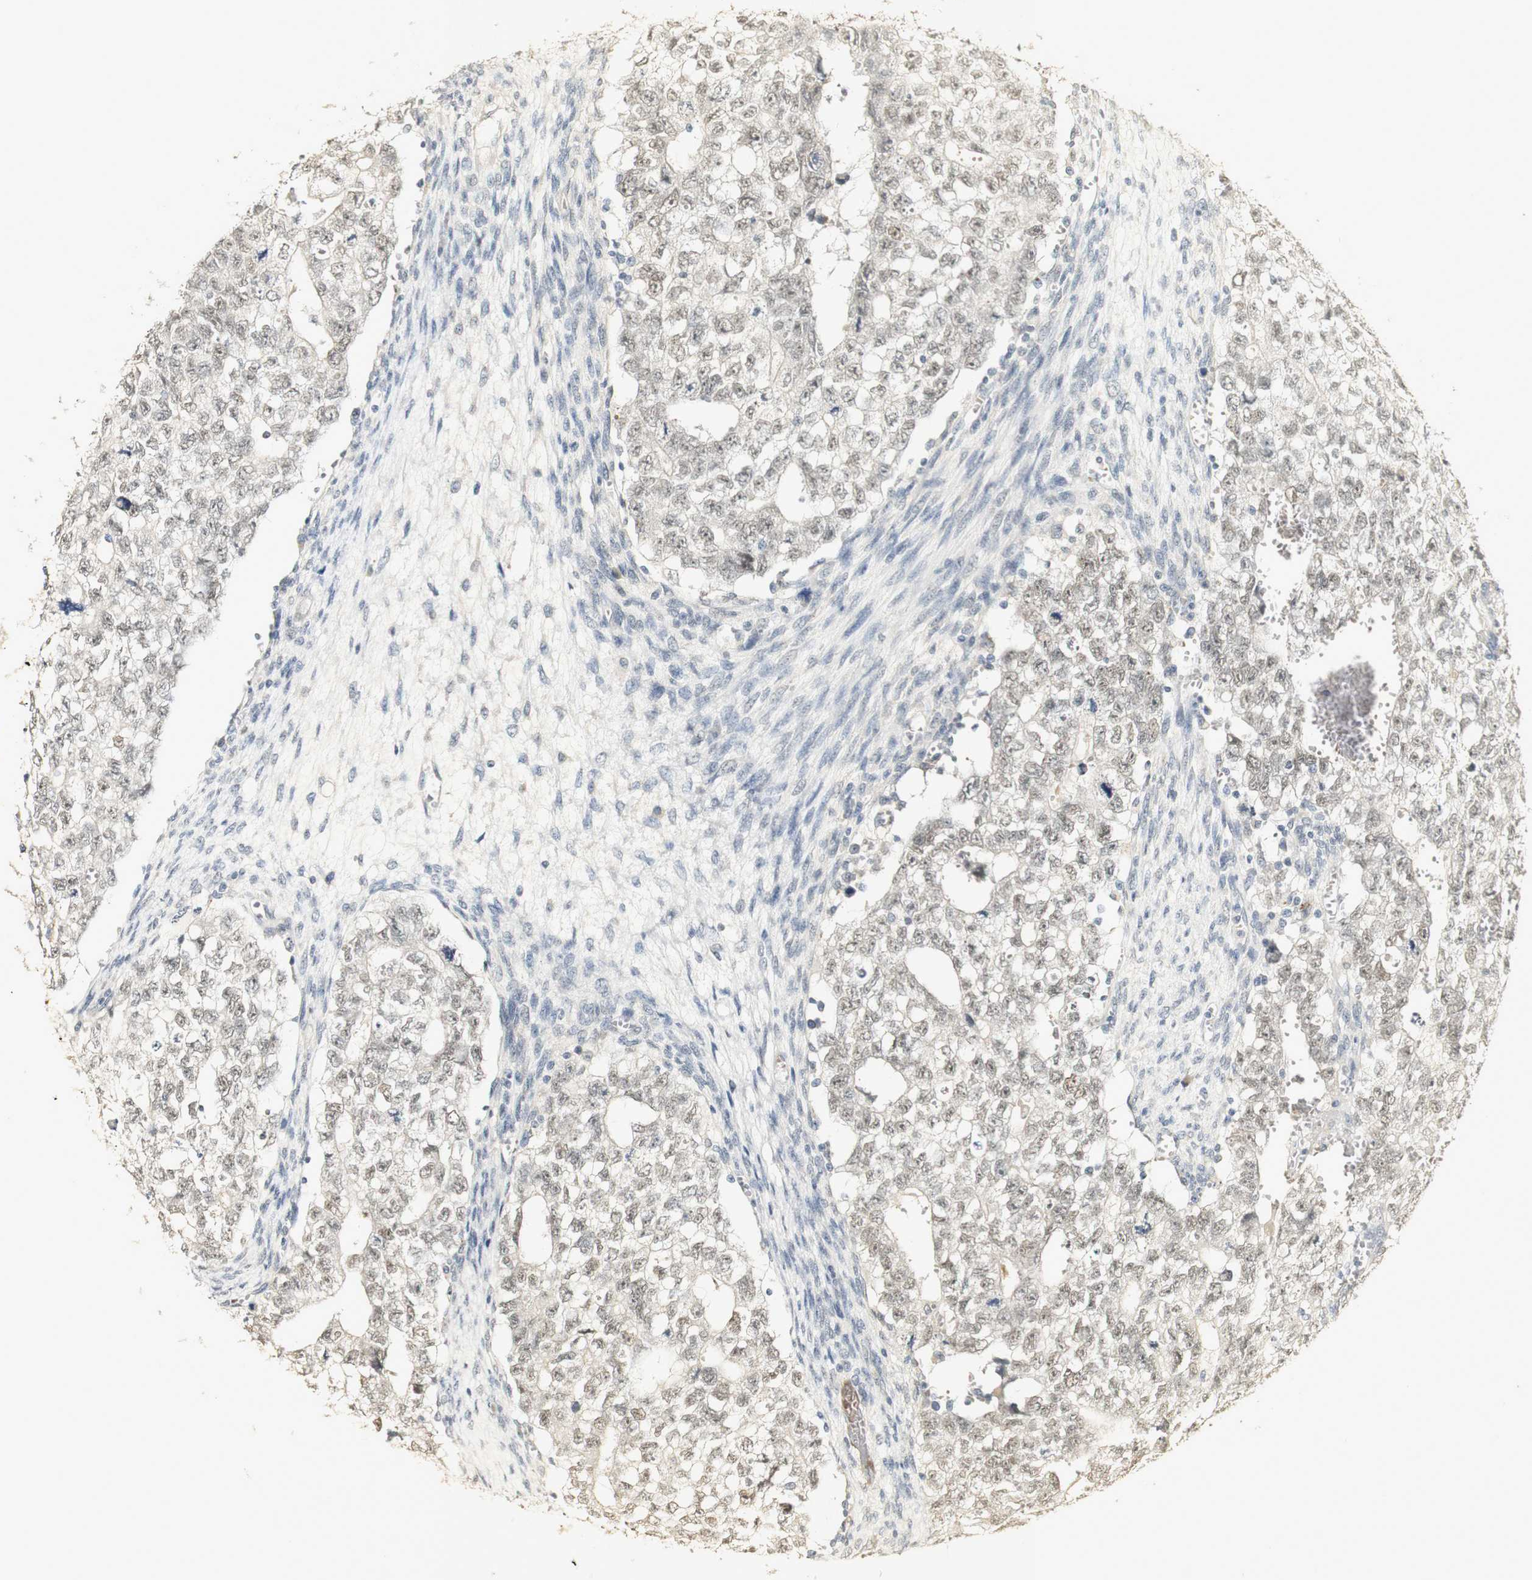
{"staining": {"intensity": "weak", "quantity": ">75%", "location": "nuclear"}, "tissue": "testis cancer", "cell_type": "Tumor cells", "image_type": "cancer", "snomed": [{"axis": "morphology", "description": "Seminoma, NOS"}, {"axis": "morphology", "description": "Carcinoma, Embryonal, NOS"}, {"axis": "topography", "description": "Testis"}], "caption": "About >75% of tumor cells in embryonal carcinoma (testis) display weak nuclear protein positivity as visualized by brown immunohistochemical staining.", "gene": "SYT7", "patient": {"sex": "male", "age": 38}}